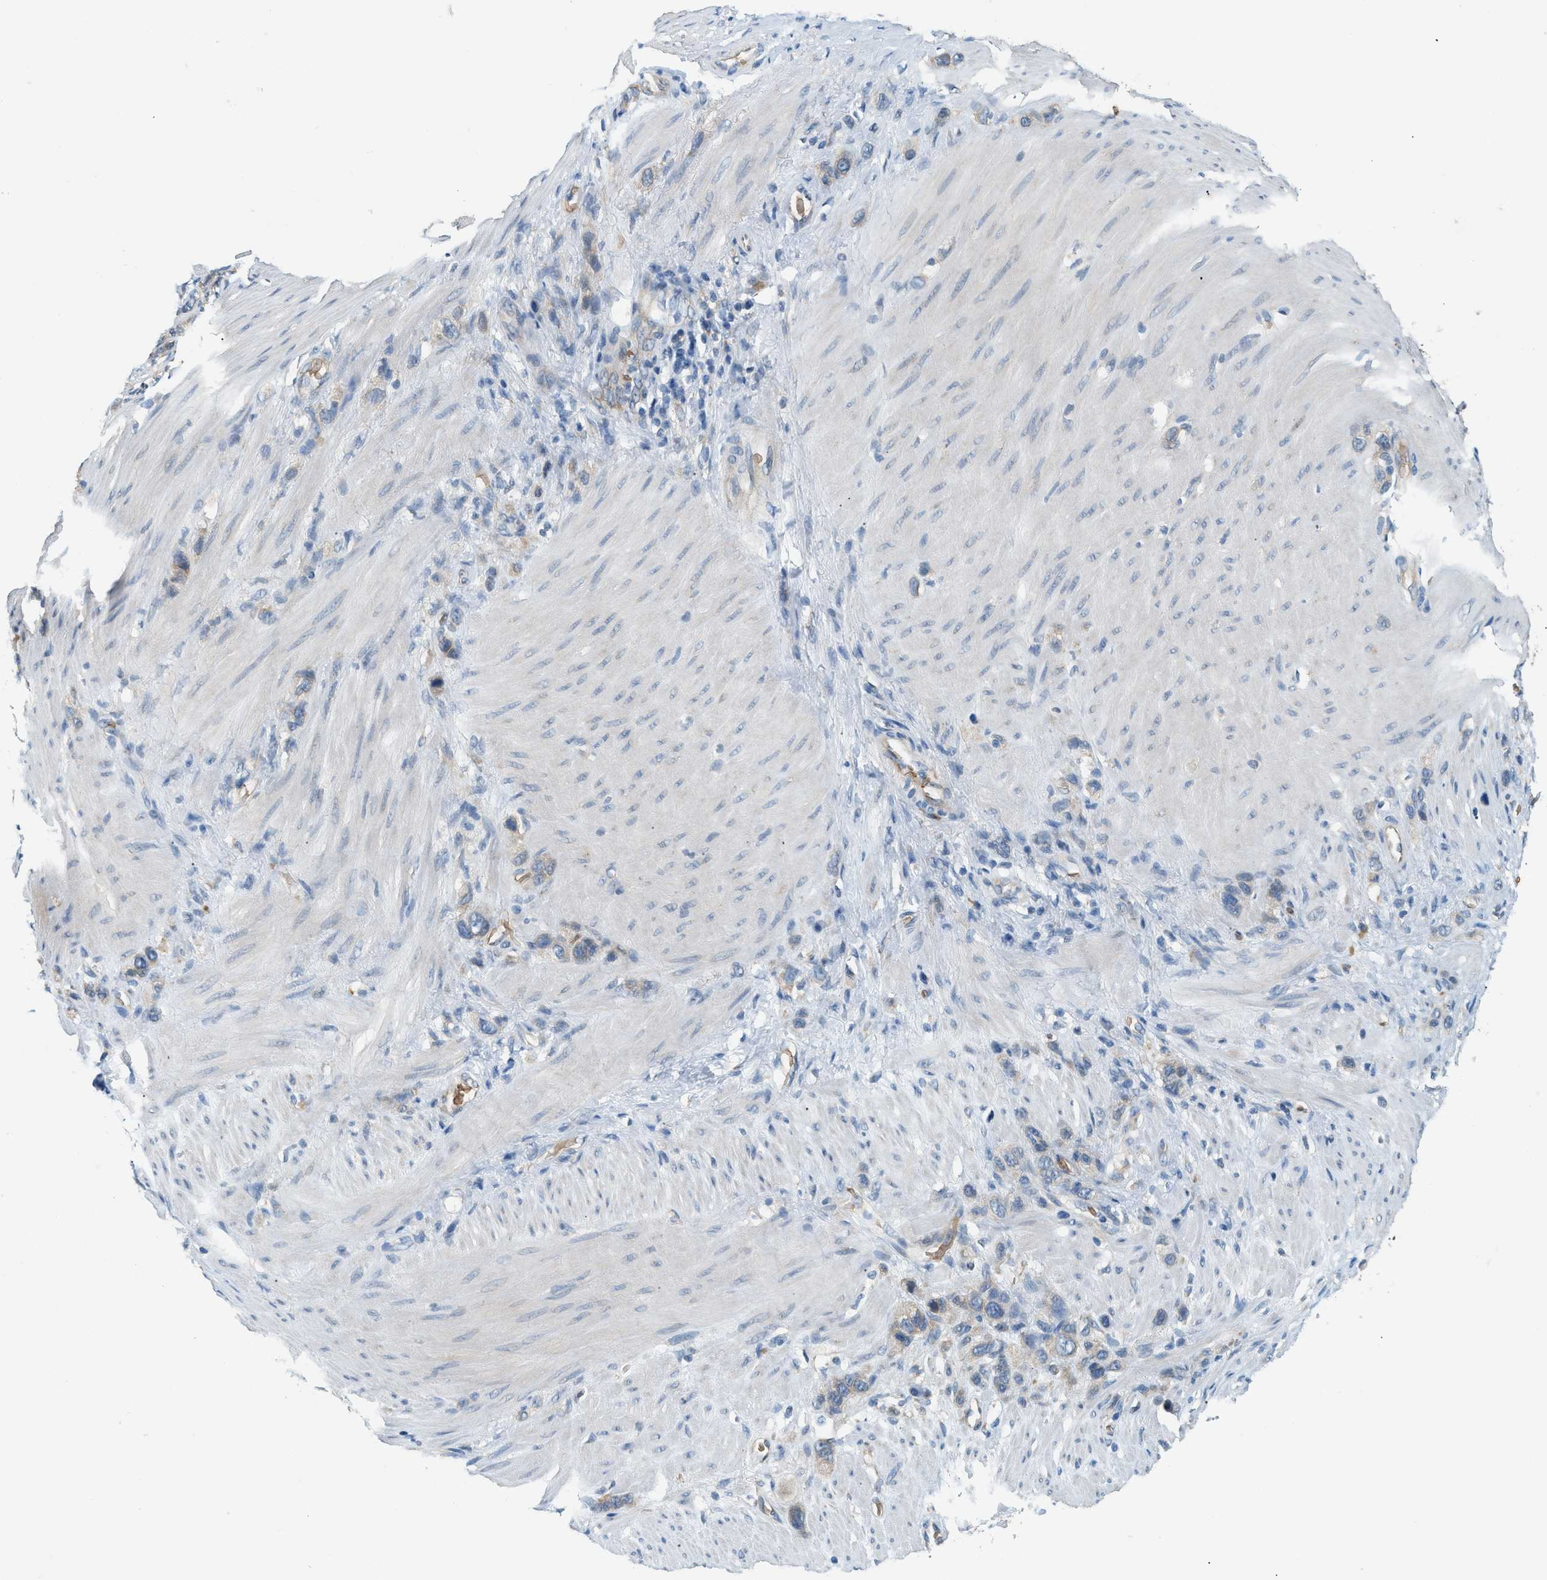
{"staining": {"intensity": "weak", "quantity": "<25%", "location": "cytoplasmic/membranous"}, "tissue": "stomach cancer", "cell_type": "Tumor cells", "image_type": "cancer", "snomed": [{"axis": "morphology", "description": "Adenocarcinoma, NOS"}, {"axis": "morphology", "description": "Adenocarcinoma, High grade"}, {"axis": "topography", "description": "Stomach, upper"}, {"axis": "topography", "description": "Stomach, lower"}], "caption": "Adenocarcinoma (stomach) was stained to show a protein in brown. There is no significant expression in tumor cells.", "gene": "CYTH2", "patient": {"sex": "female", "age": 65}}